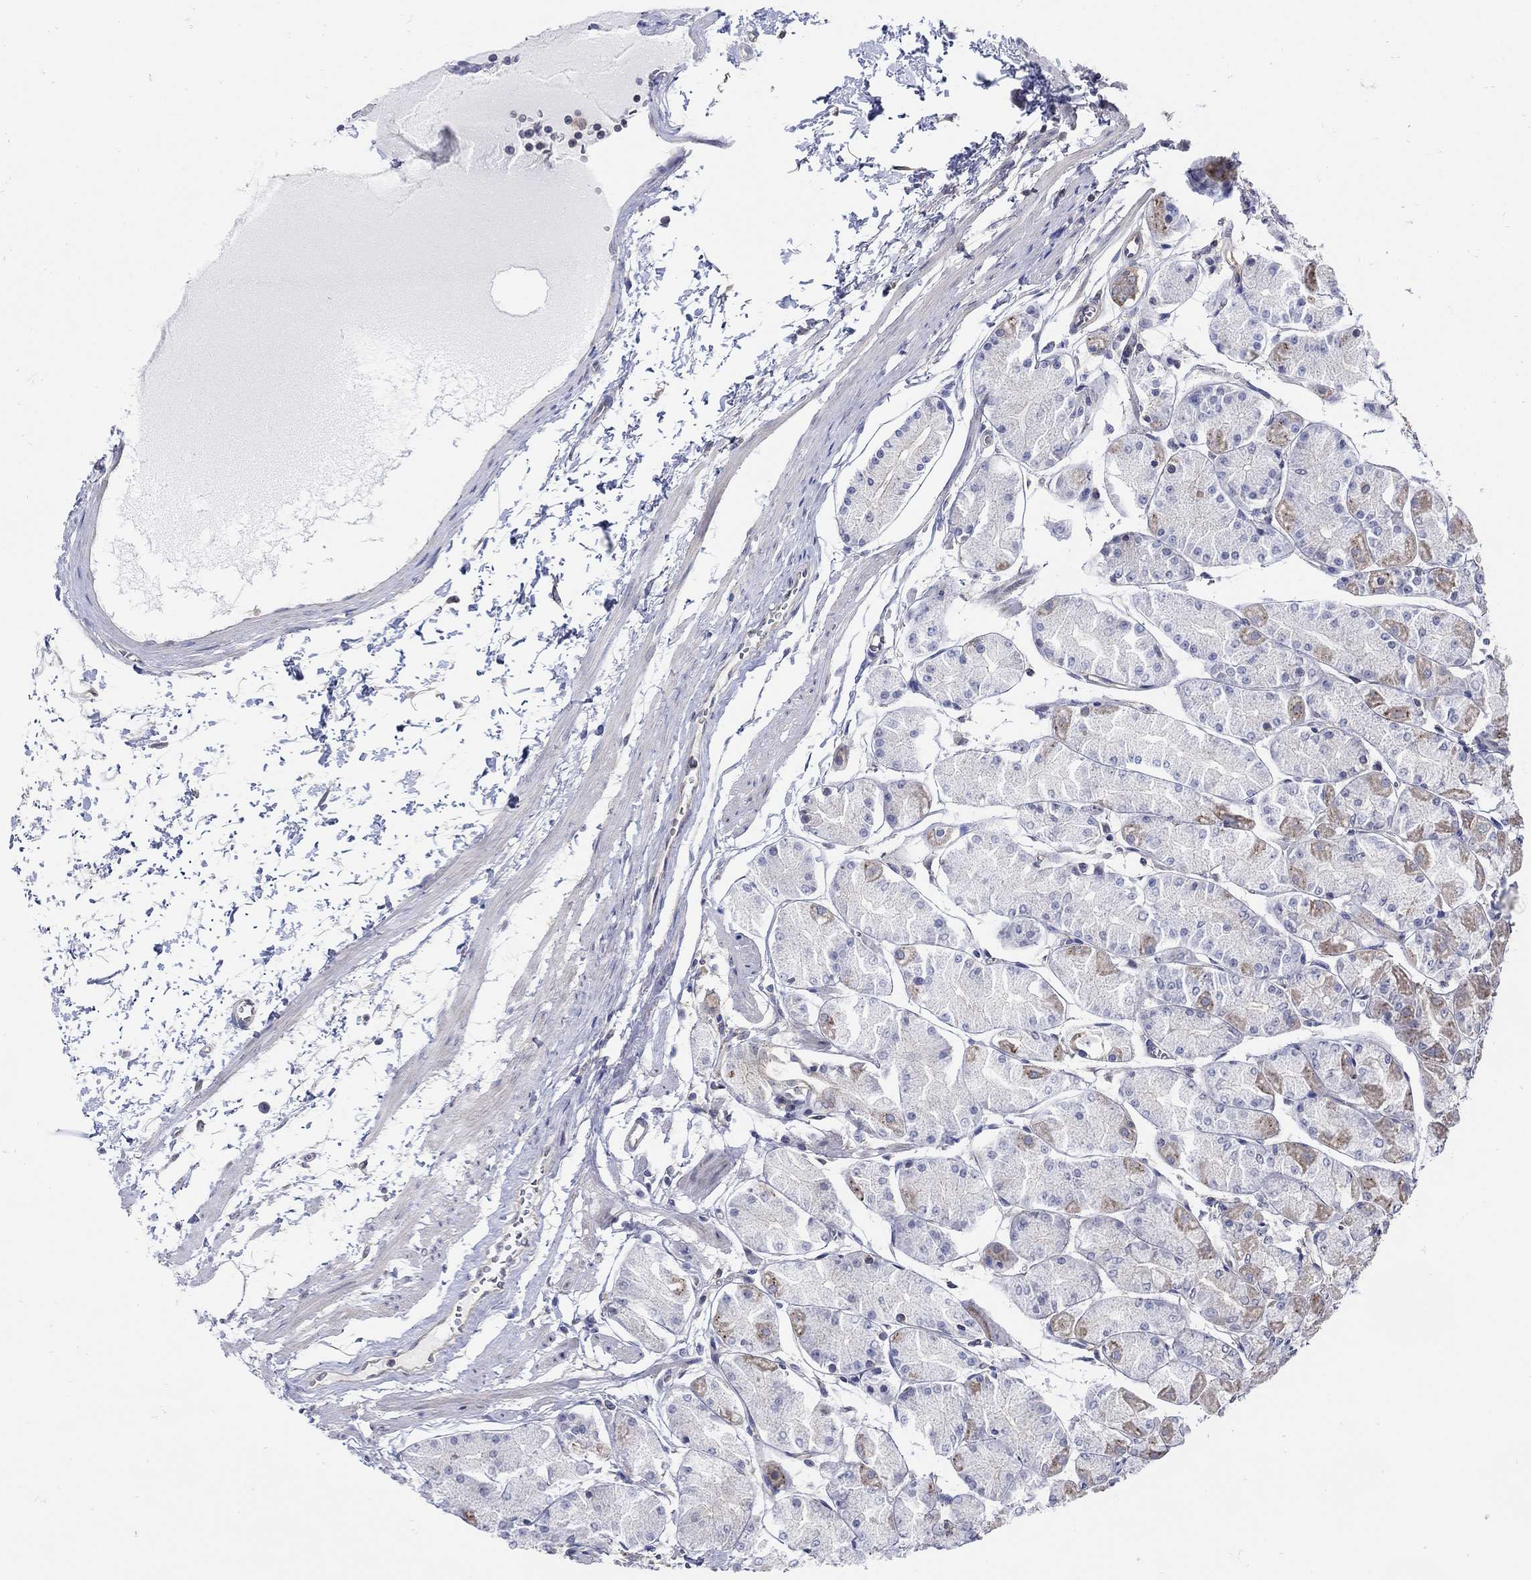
{"staining": {"intensity": "weak", "quantity": "25%-75%", "location": "cytoplasmic/membranous"}, "tissue": "stomach", "cell_type": "Glandular cells", "image_type": "normal", "snomed": [{"axis": "morphology", "description": "Normal tissue, NOS"}, {"axis": "topography", "description": "Stomach, upper"}], "caption": "Protein expression analysis of normal stomach exhibits weak cytoplasmic/membranous positivity in about 25%-75% of glandular cells.", "gene": "TEKT3", "patient": {"sex": "male", "age": 60}}